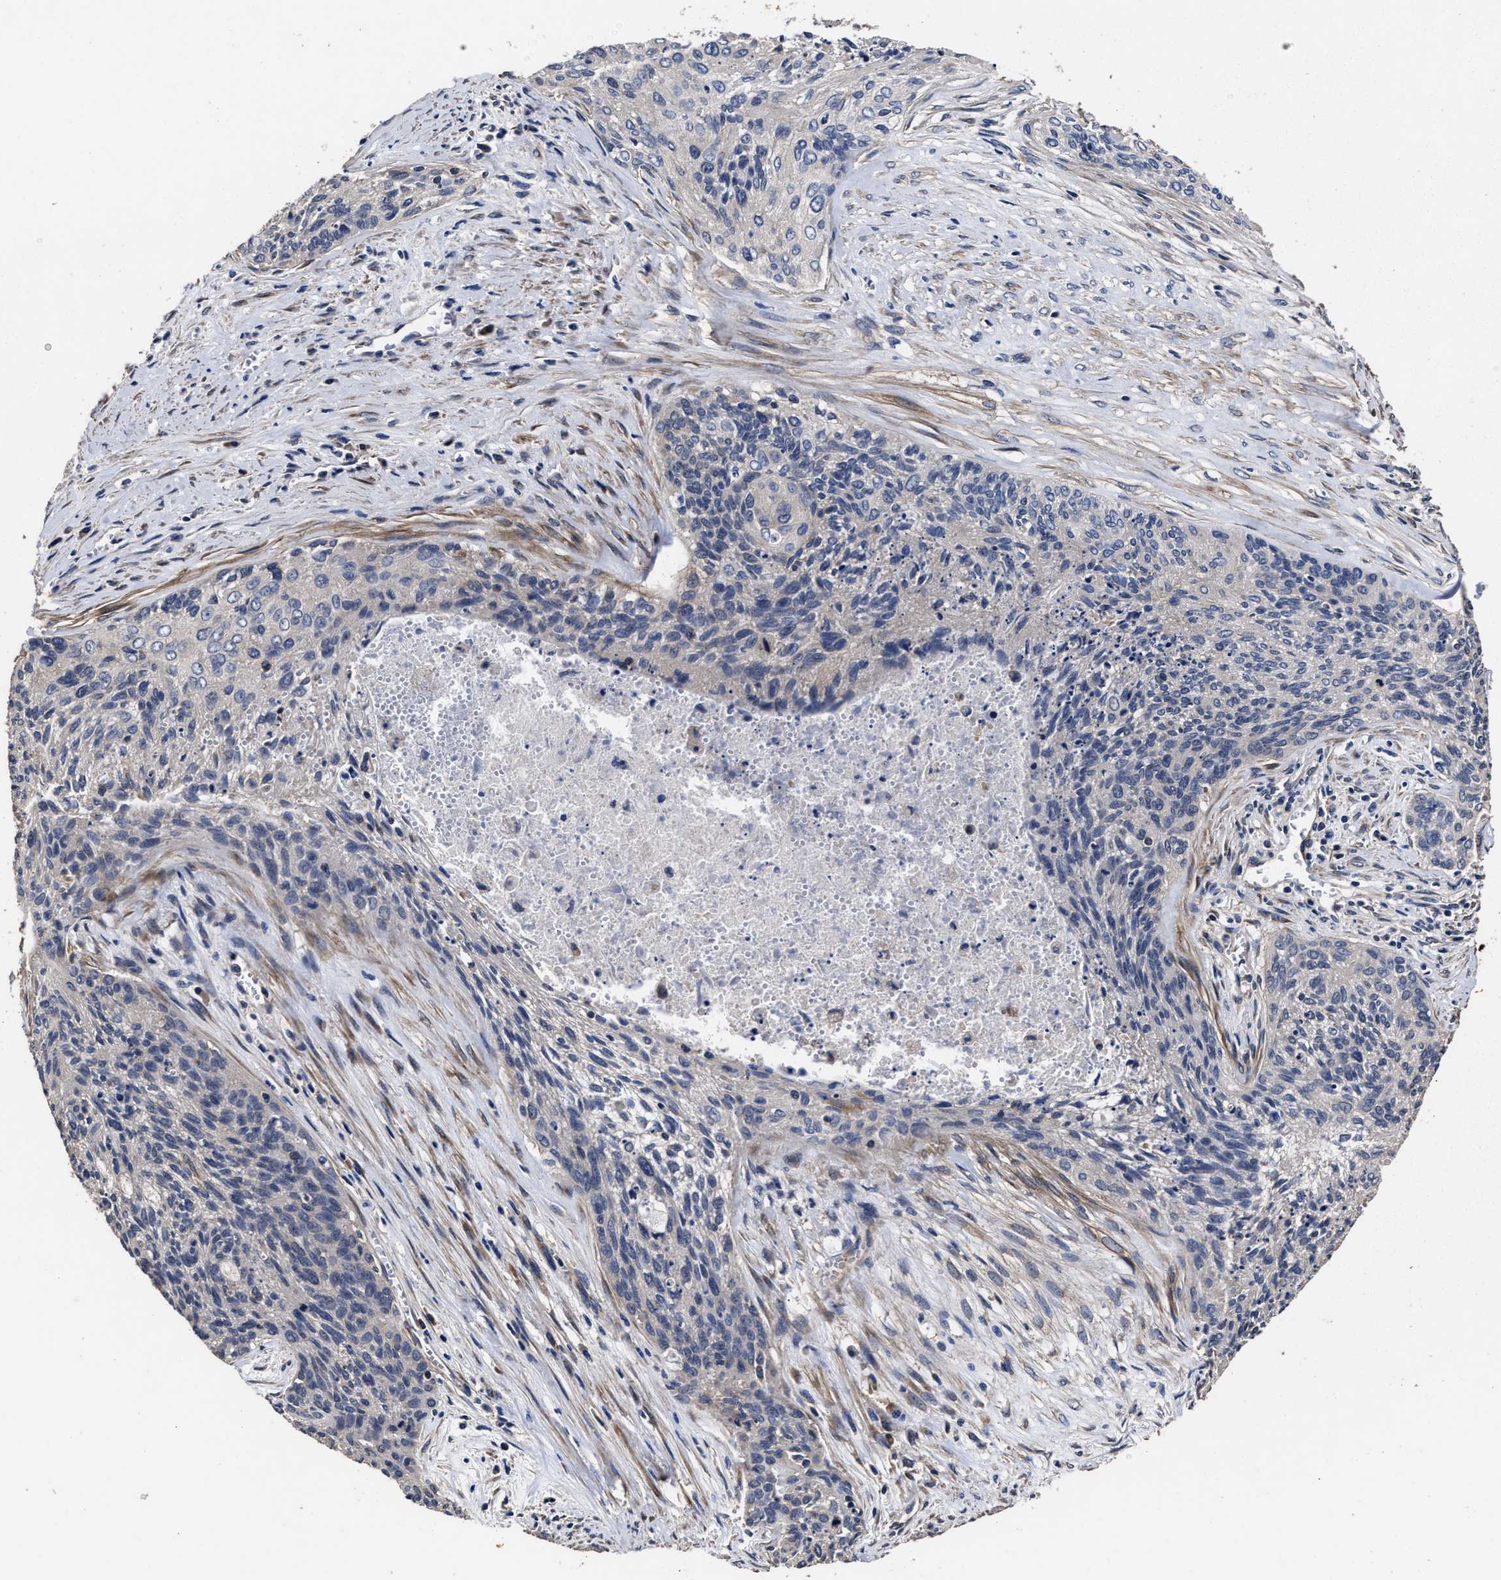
{"staining": {"intensity": "negative", "quantity": "none", "location": "none"}, "tissue": "cervical cancer", "cell_type": "Tumor cells", "image_type": "cancer", "snomed": [{"axis": "morphology", "description": "Squamous cell carcinoma, NOS"}, {"axis": "topography", "description": "Cervix"}], "caption": "This is a image of immunohistochemistry (IHC) staining of cervical squamous cell carcinoma, which shows no positivity in tumor cells. (DAB immunohistochemistry (IHC) with hematoxylin counter stain).", "gene": "AVEN", "patient": {"sex": "female", "age": 55}}